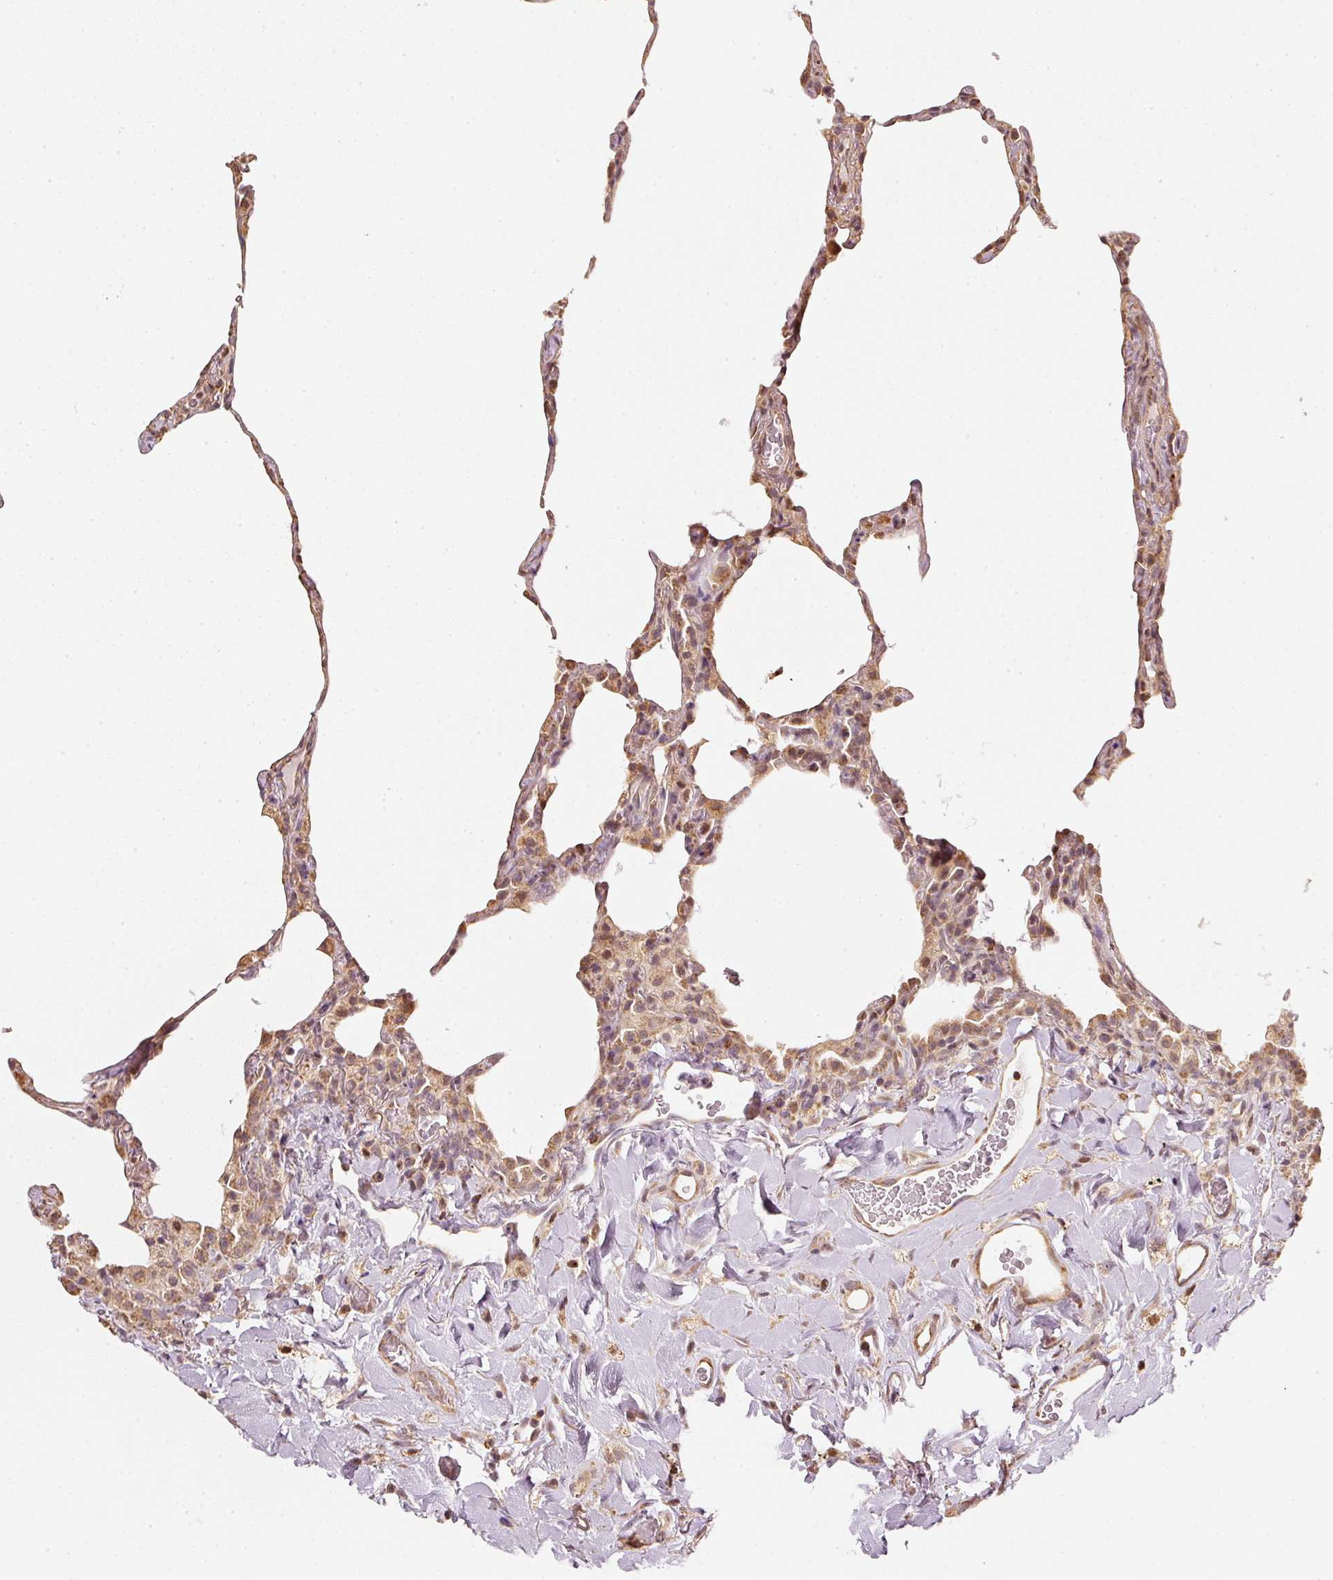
{"staining": {"intensity": "moderate", "quantity": "25%-75%", "location": "cytoplasmic/membranous"}, "tissue": "lung", "cell_type": "Alveolar cells", "image_type": "normal", "snomed": [{"axis": "morphology", "description": "Normal tissue, NOS"}, {"axis": "topography", "description": "Lung"}], "caption": "Alveolar cells exhibit medium levels of moderate cytoplasmic/membranous expression in about 25%-75% of cells in normal human lung. (DAB = brown stain, brightfield microscopy at high magnification).", "gene": "RAB35", "patient": {"sex": "female", "age": 57}}